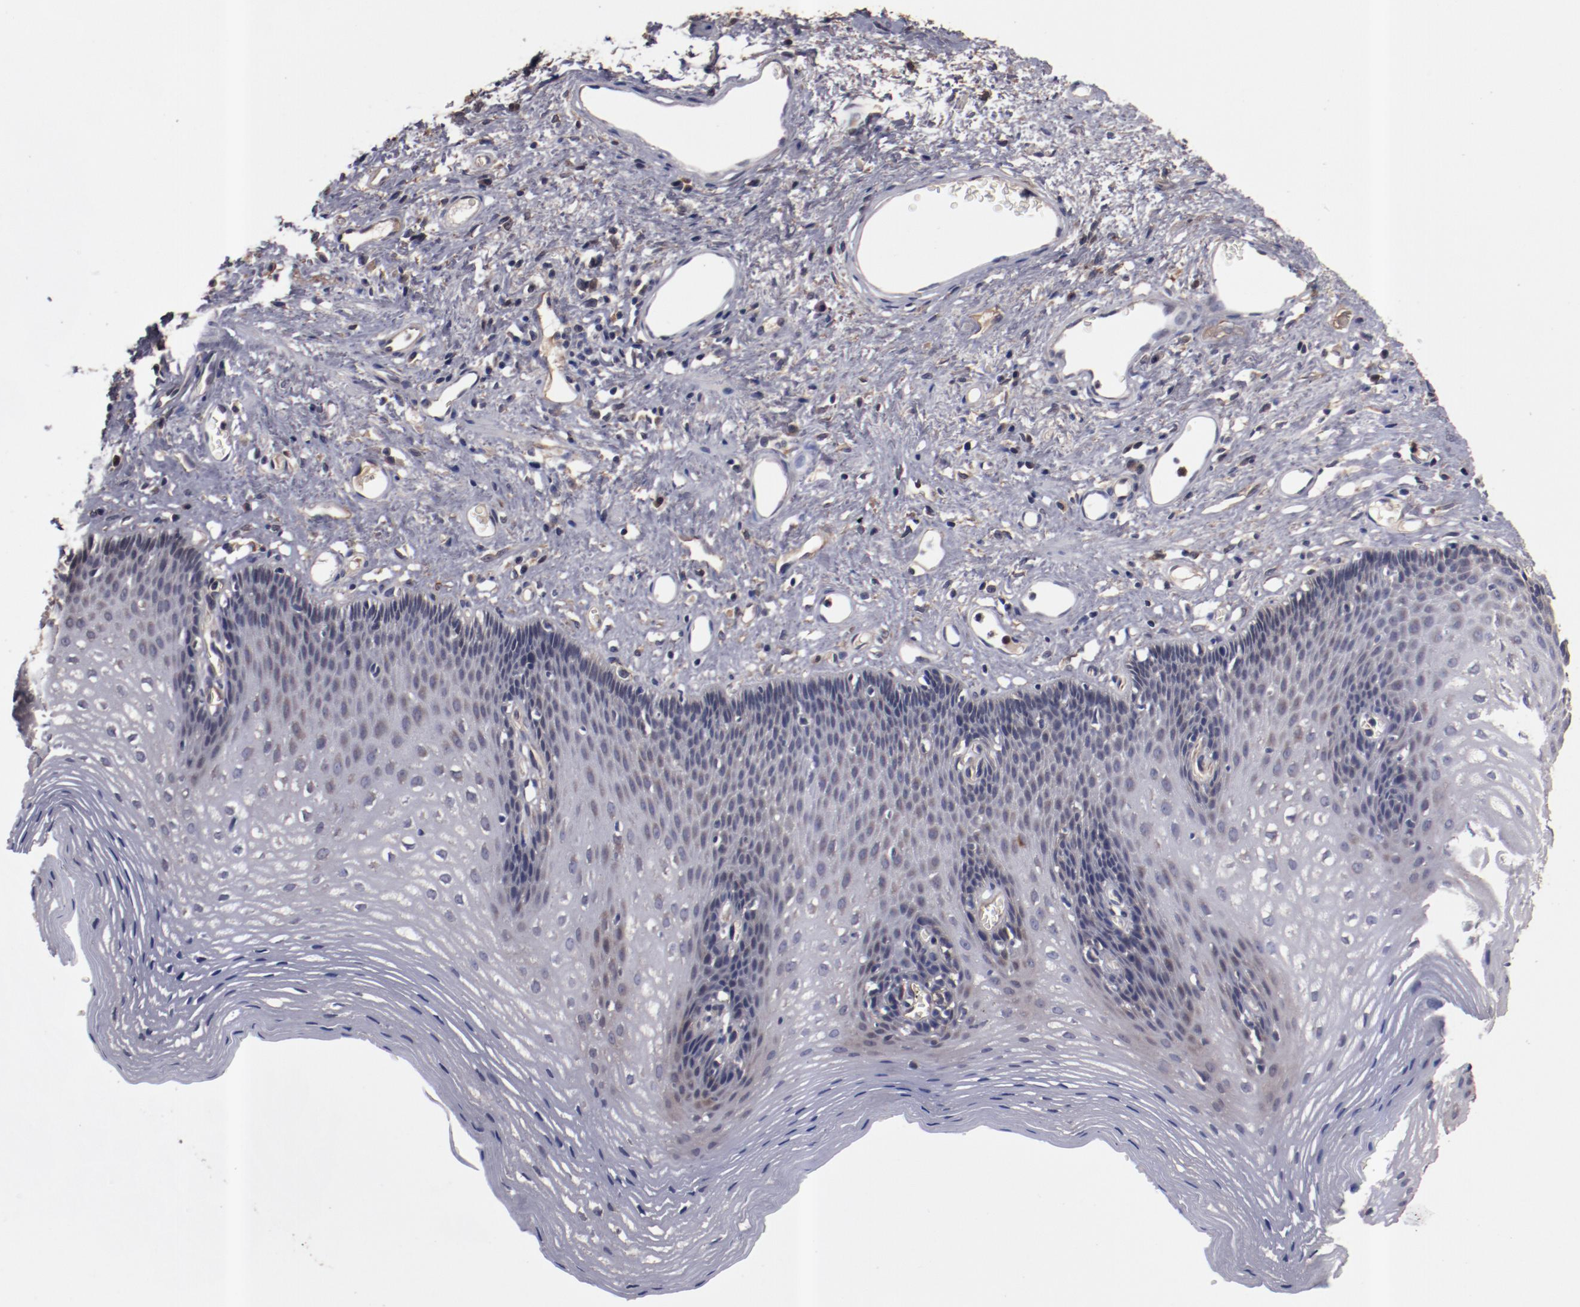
{"staining": {"intensity": "weak", "quantity": "<25%", "location": "cytoplasmic/membranous"}, "tissue": "esophagus", "cell_type": "Squamous epithelial cells", "image_type": "normal", "snomed": [{"axis": "morphology", "description": "Normal tissue, NOS"}, {"axis": "topography", "description": "Esophagus"}], "caption": "This is an IHC histopathology image of benign human esophagus. There is no expression in squamous epithelial cells.", "gene": "DNAAF2", "patient": {"sex": "female", "age": 70}}